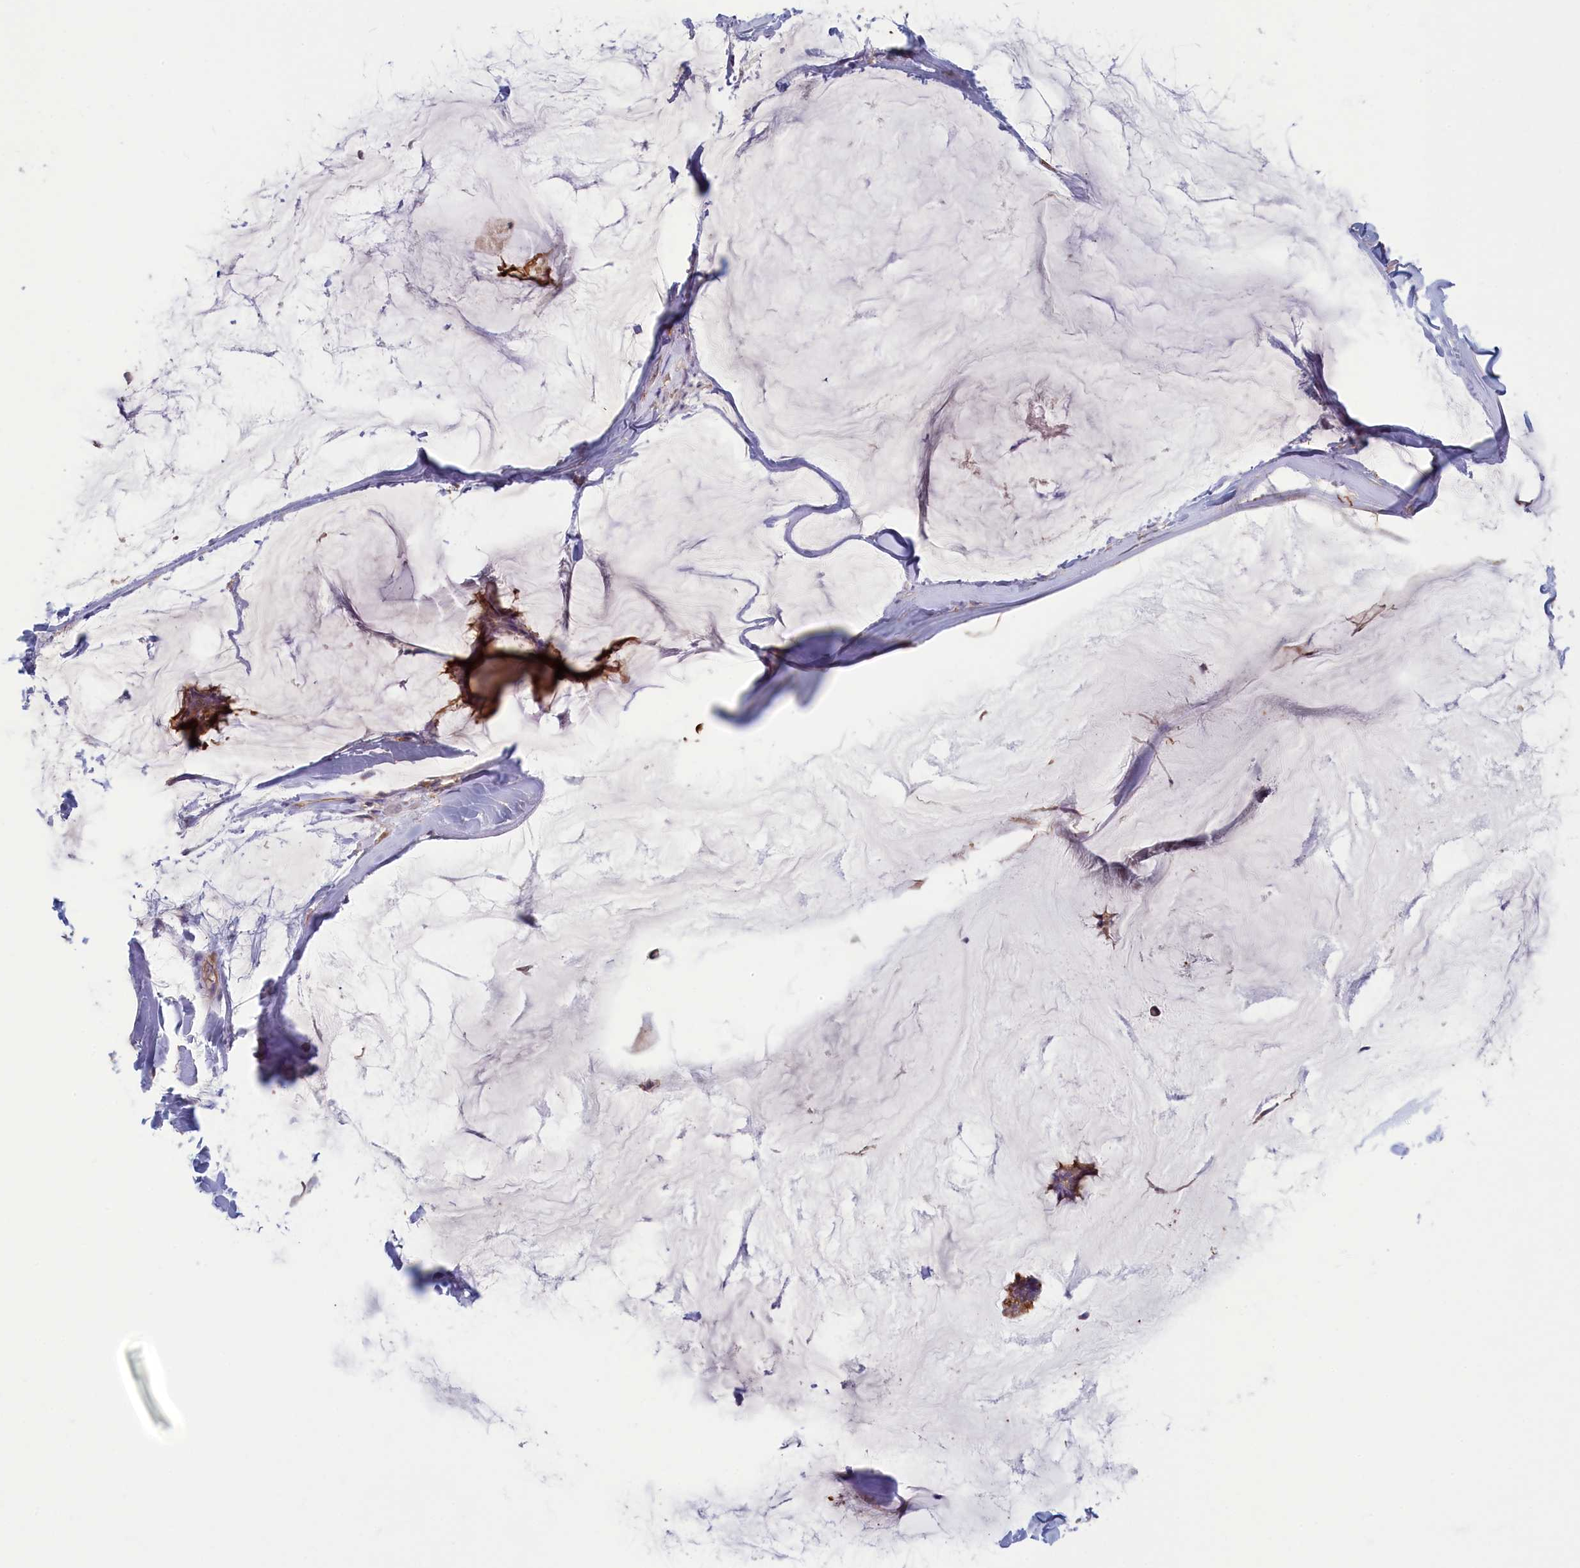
{"staining": {"intensity": "moderate", "quantity": ">75%", "location": "cytoplasmic/membranous"}, "tissue": "breast cancer", "cell_type": "Tumor cells", "image_type": "cancer", "snomed": [{"axis": "morphology", "description": "Duct carcinoma"}, {"axis": "topography", "description": "Breast"}], "caption": "Breast invasive ductal carcinoma stained with DAB (3,3'-diaminobenzidine) IHC demonstrates medium levels of moderate cytoplasmic/membranous expression in approximately >75% of tumor cells.", "gene": "SYNDIG1L", "patient": {"sex": "female", "age": 93}}